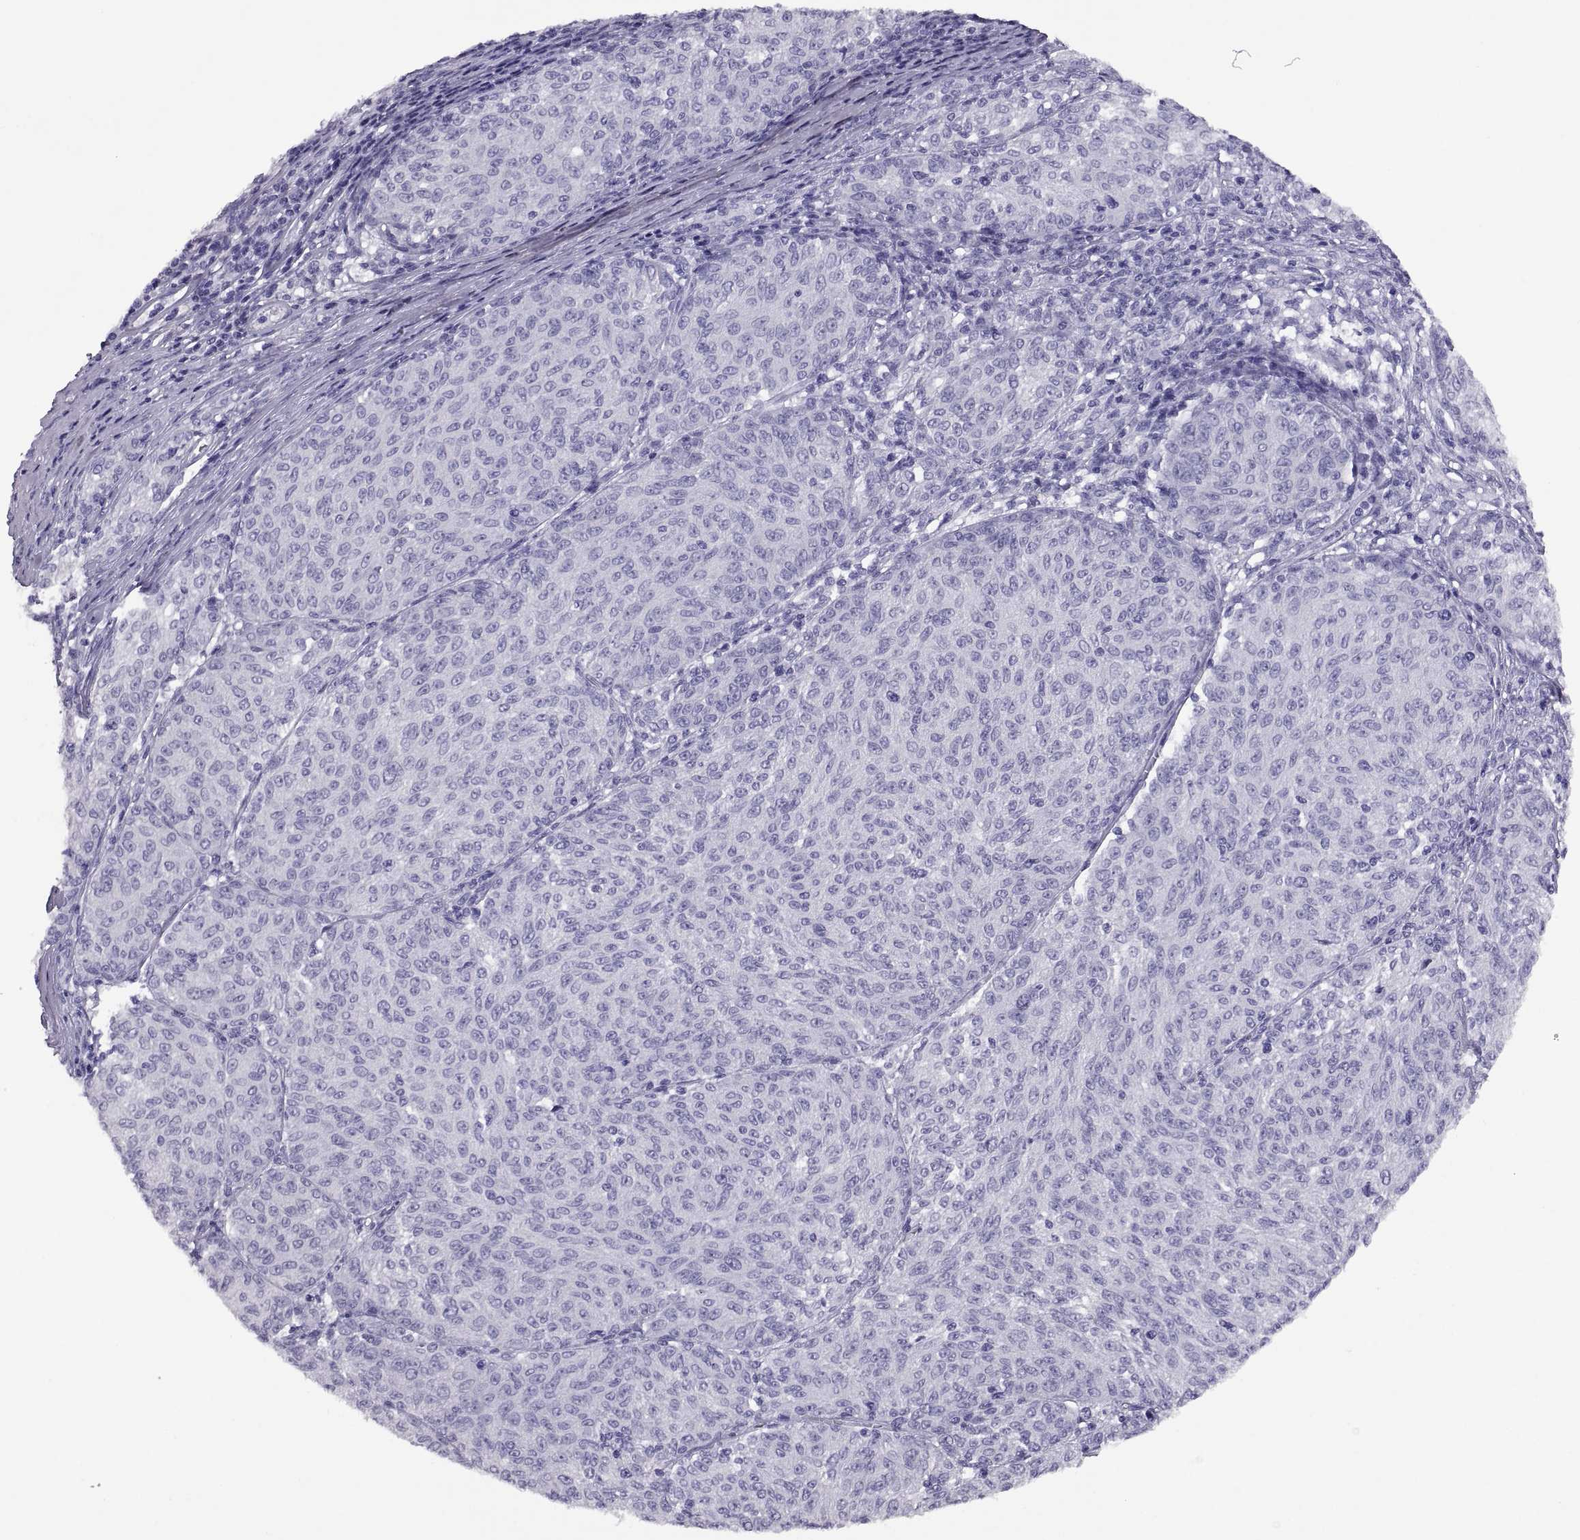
{"staining": {"intensity": "negative", "quantity": "none", "location": "none"}, "tissue": "melanoma", "cell_type": "Tumor cells", "image_type": "cancer", "snomed": [{"axis": "morphology", "description": "Malignant melanoma, NOS"}, {"axis": "topography", "description": "Skin"}], "caption": "Immunohistochemistry of malignant melanoma shows no positivity in tumor cells.", "gene": "RGS20", "patient": {"sex": "female", "age": 72}}